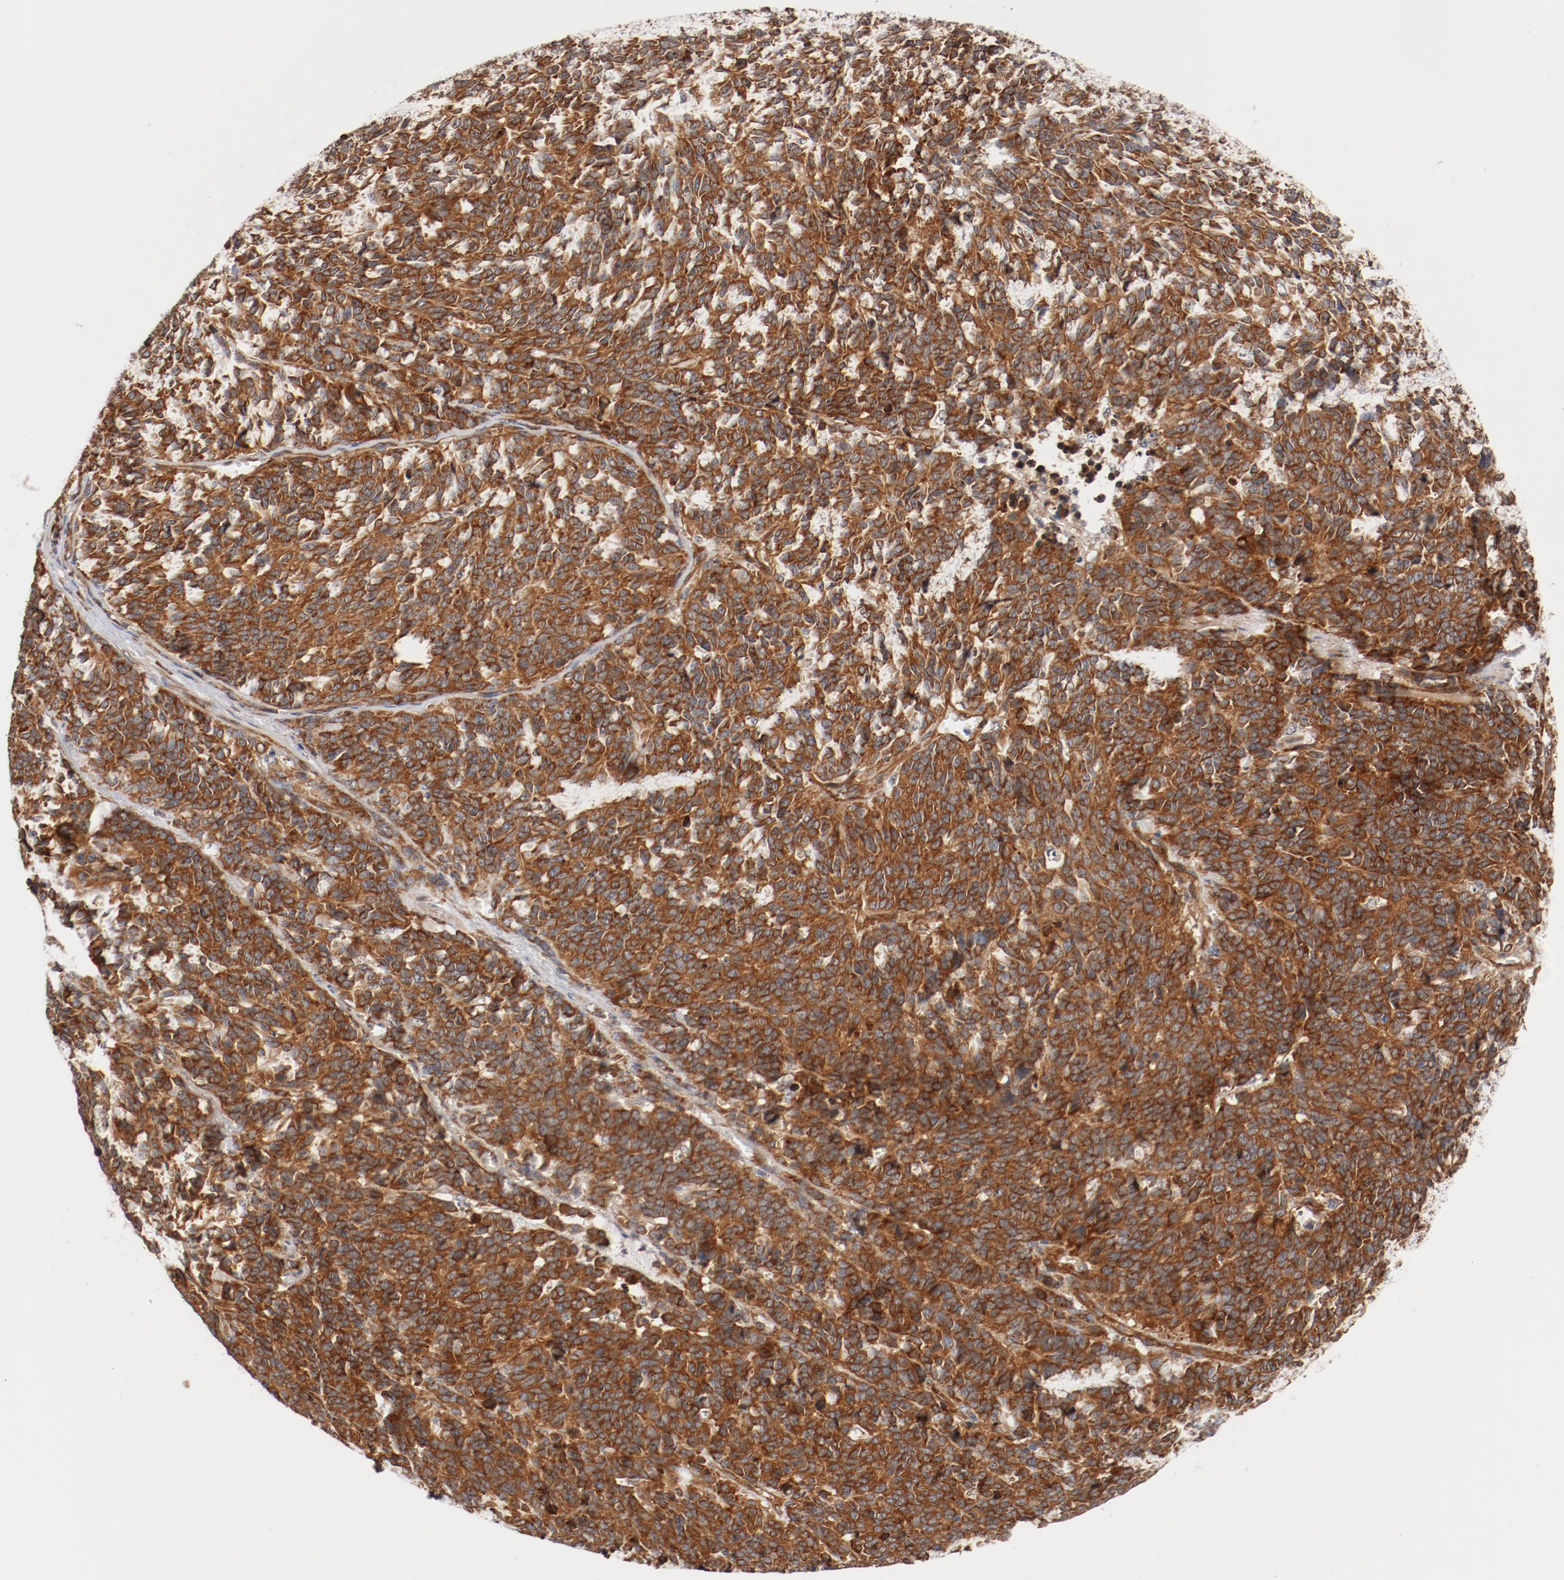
{"staining": {"intensity": "moderate", "quantity": ">75%", "location": "cytoplasmic/membranous"}, "tissue": "lung cancer", "cell_type": "Tumor cells", "image_type": "cancer", "snomed": [{"axis": "morphology", "description": "Neoplasm, malignant, NOS"}, {"axis": "topography", "description": "Lung"}], "caption": "There is medium levels of moderate cytoplasmic/membranous positivity in tumor cells of neoplasm (malignant) (lung), as demonstrated by immunohistochemical staining (brown color).", "gene": "PITPNM2", "patient": {"sex": "female", "age": 58}}